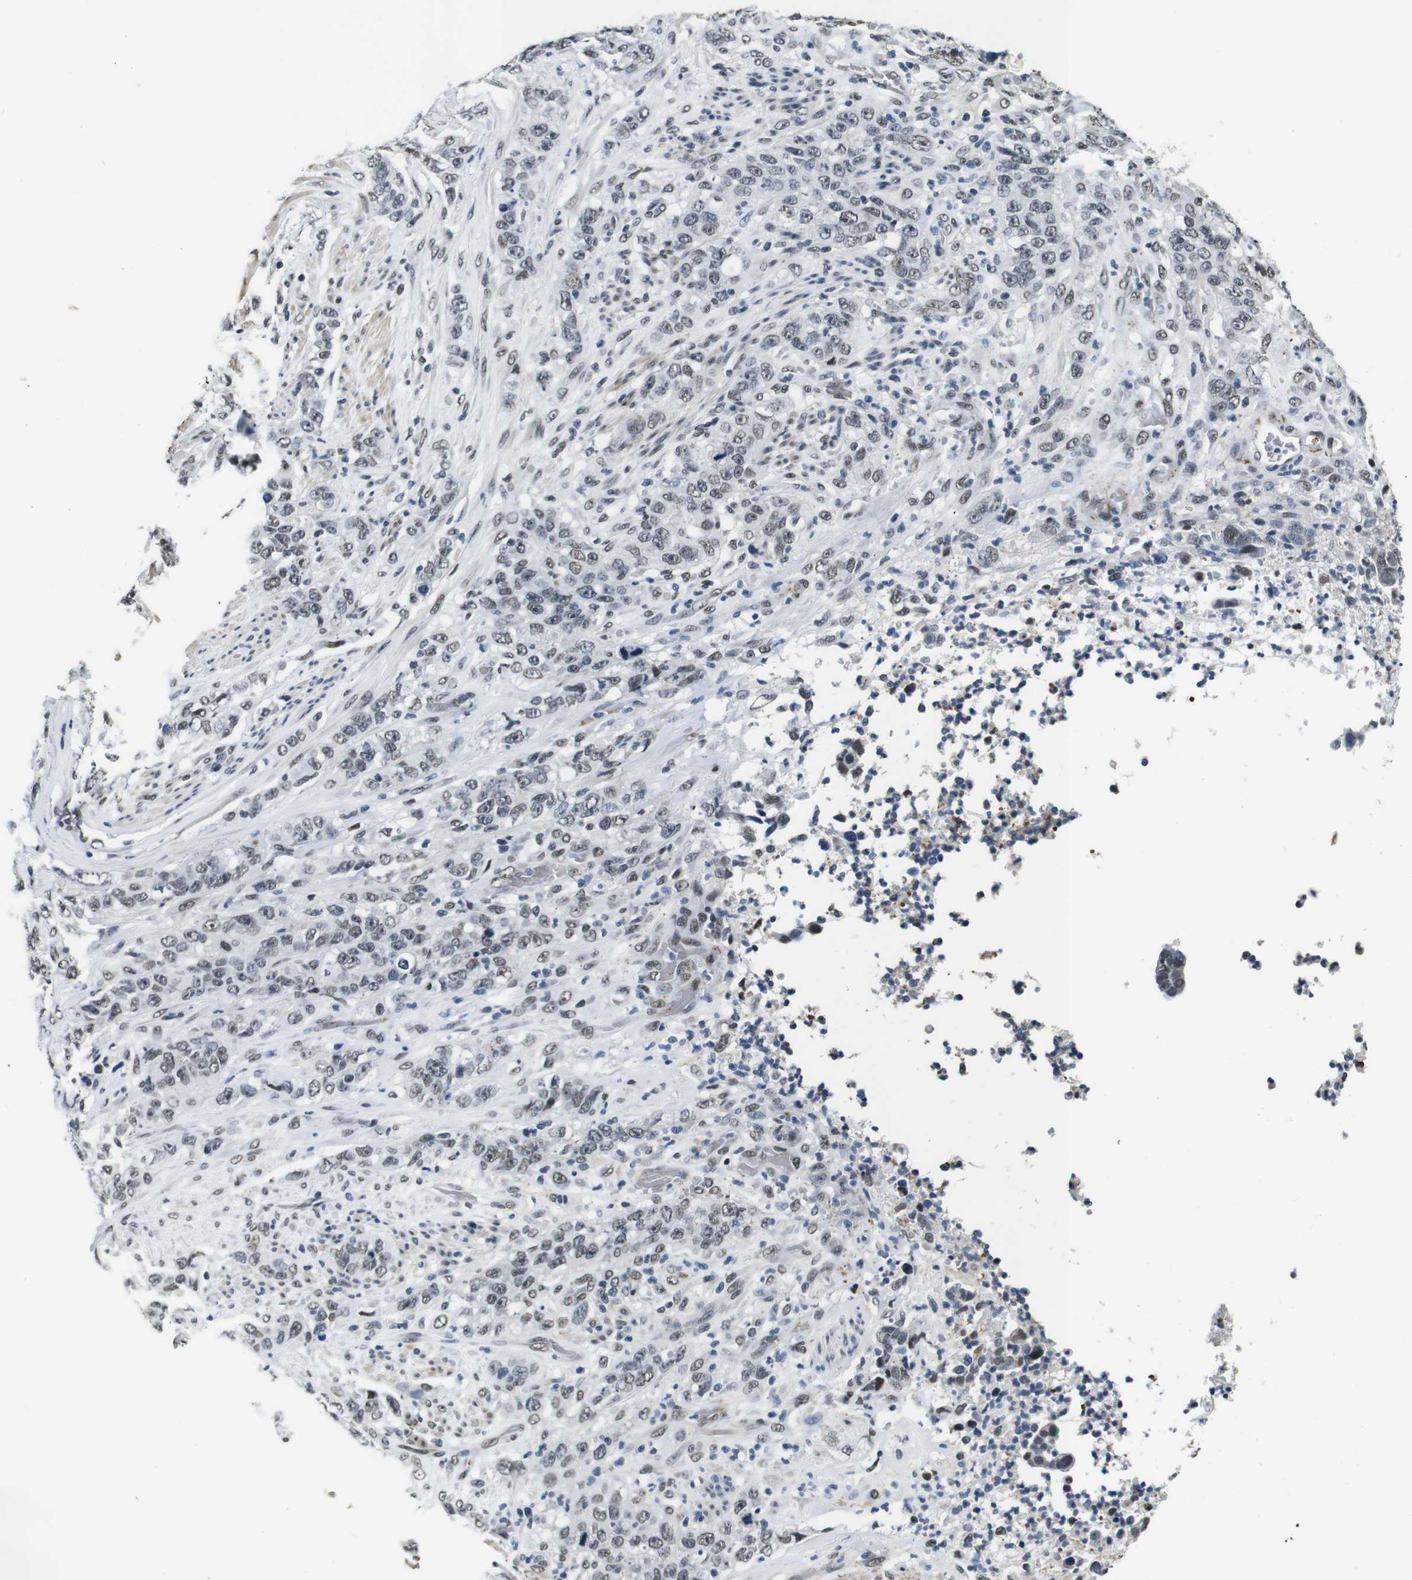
{"staining": {"intensity": "weak", "quantity": "25%-75%", "location": "nuclear"}, "tissue": "stomach cancer", "cell_type": "Tumor cells", "image_type": "cancer", "snomed": [{"axis": "morphology", "description": "Adenocarcinoma, NOS"}, {"axis": "topography", "description": "Stomach"}], "caption": "IHC micrograph of neoplastic tissue: human stomach cancer (adenocarcinoma) stained using immunohistochemistry (IHC) exhibits low levels of weak protein expression localized specifically in the nuclear of tumor cells, appearing as a nuclear brown color.", "gene": "ILDR2", "patient": {"sex": "male", "age": 48}}